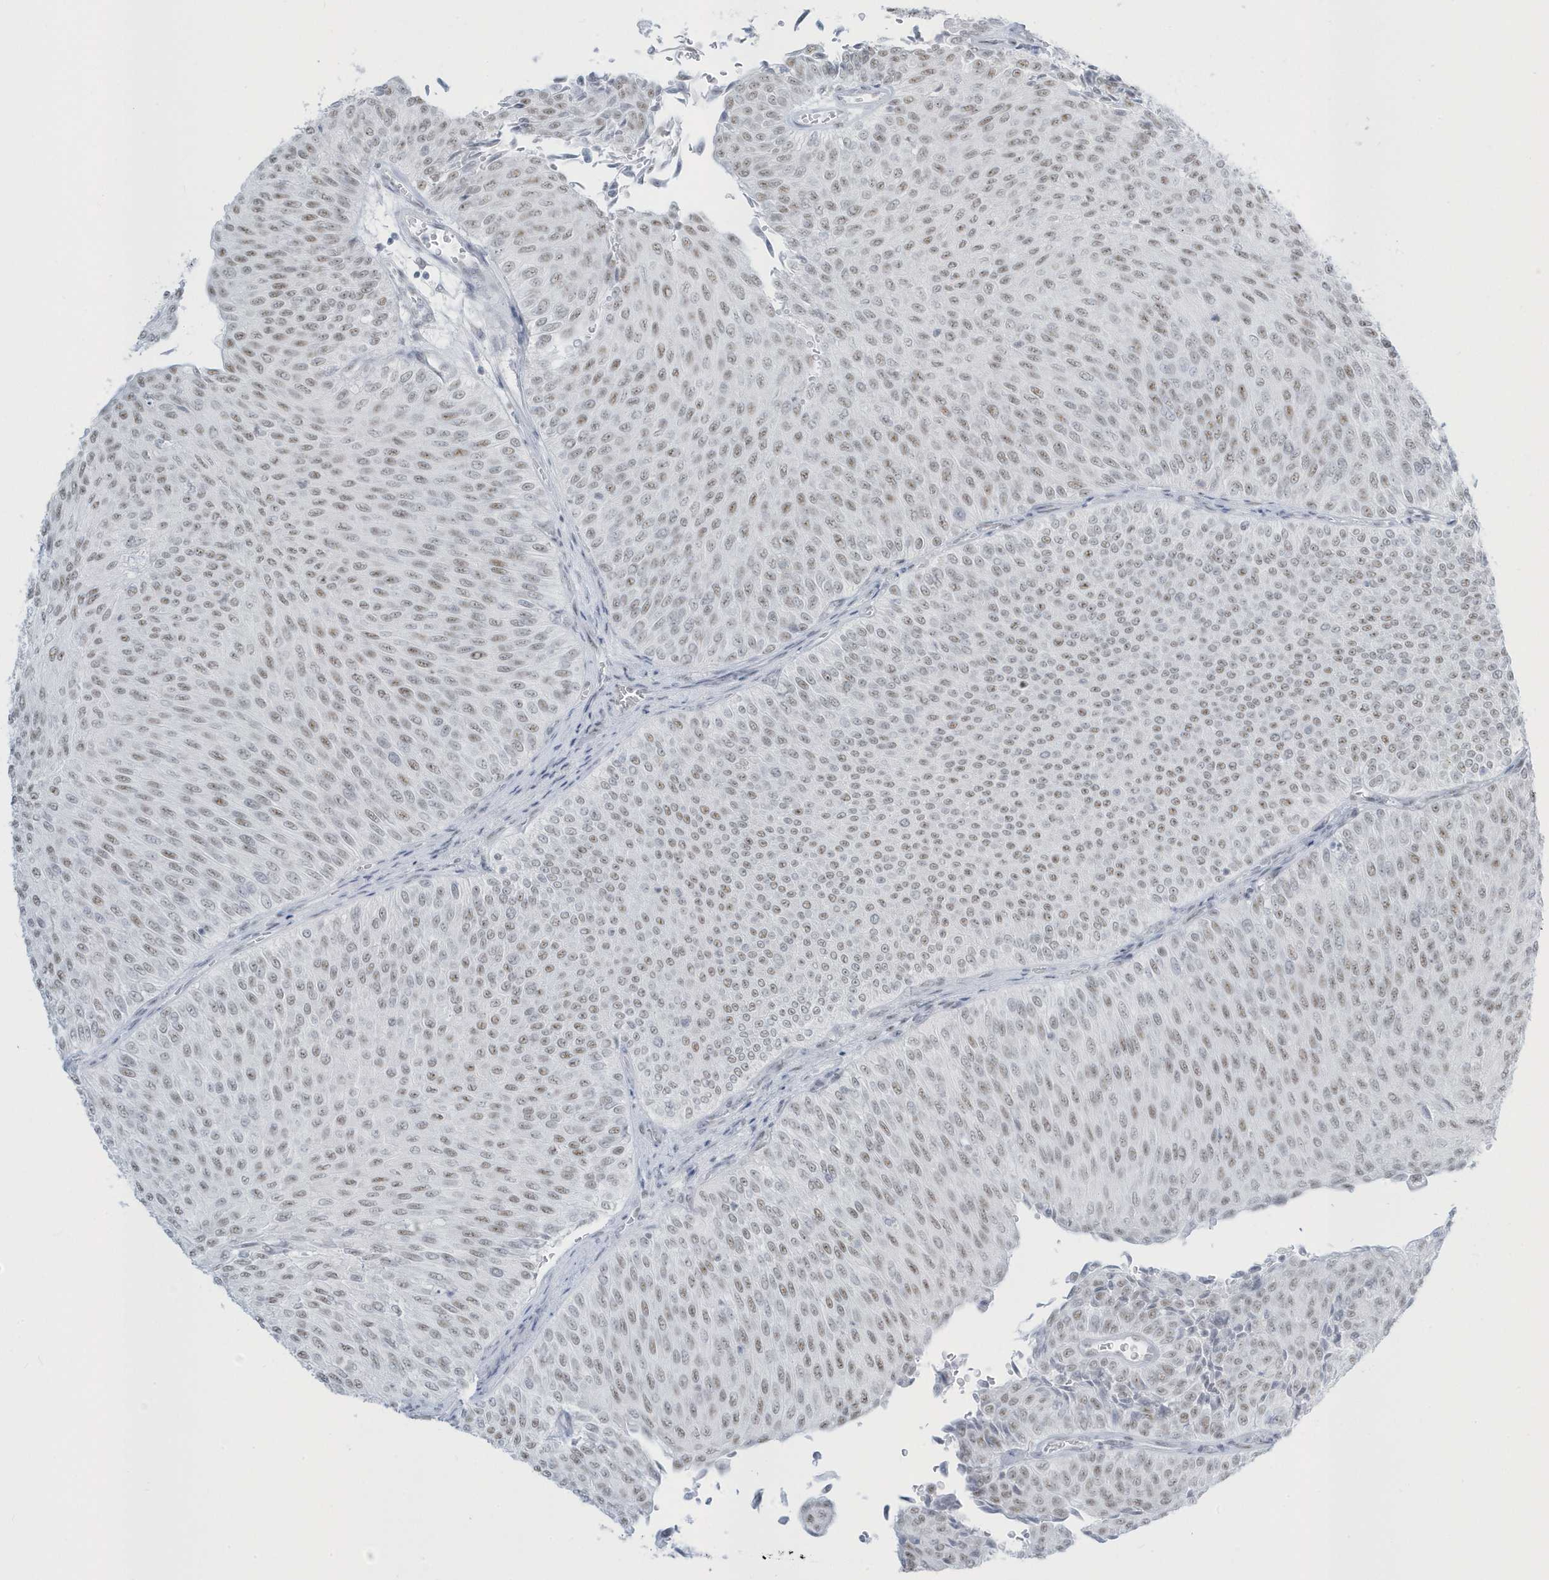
{"staining": {"intensity": "weak", "quantity": ">75%", "location": "nuclear"}, "tissue": "urothelial cancer", "cell_type": "Tumor cells", "image_type": "cancer", "snomed": [{"axis": "morphology", "description": "Urothelial carcinoma, Low grade"}, {"axis": "topography", "description": "Urinary bladder"}], "caption": "There is low levels of weak nuclear expression in tumor cells of urothelial cancer, as demonstrated by immunohistochemical staining (brown color).", "gene": "PLEKHN1", "patient": {"sex": "male", "age": 78}}